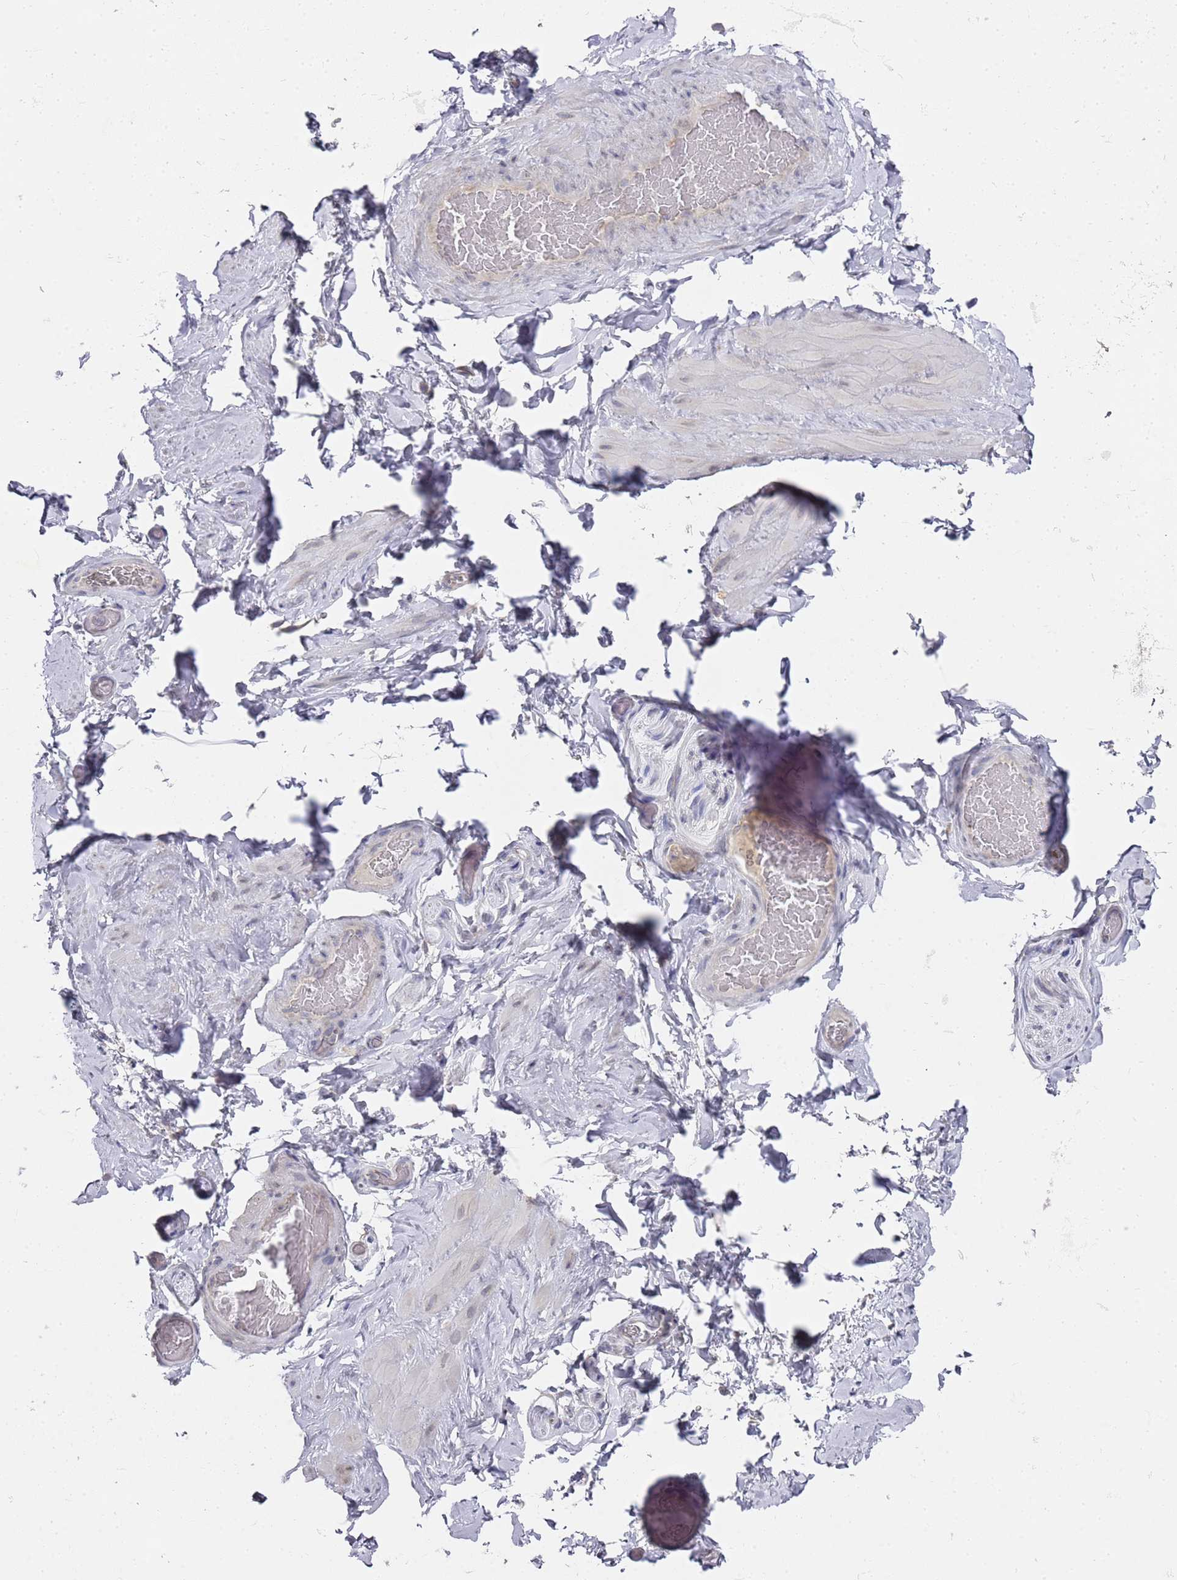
{"staining": {"intensity": "negative", "quantity": "none", "location": "none"}, "tissue": "adipose tissue", "cell_type": "Adipocytes", "image_type": "normal", "snomed": [{"axis": "morphology", "description": "Normal tissue, NOS"}, {"axis": "topography", "description": "Soft tissue"}, {"axis": "topography", "description": "Vascular tissue"}], "caption": "Immunohistochemistry (IHC) histopathology image of benign human adipose tissue stained for a protein (brown), which demonstrates no staining in adipocytes.", "gene": "NPEPPS", "patient": {"sex": "male", "age": 41}}